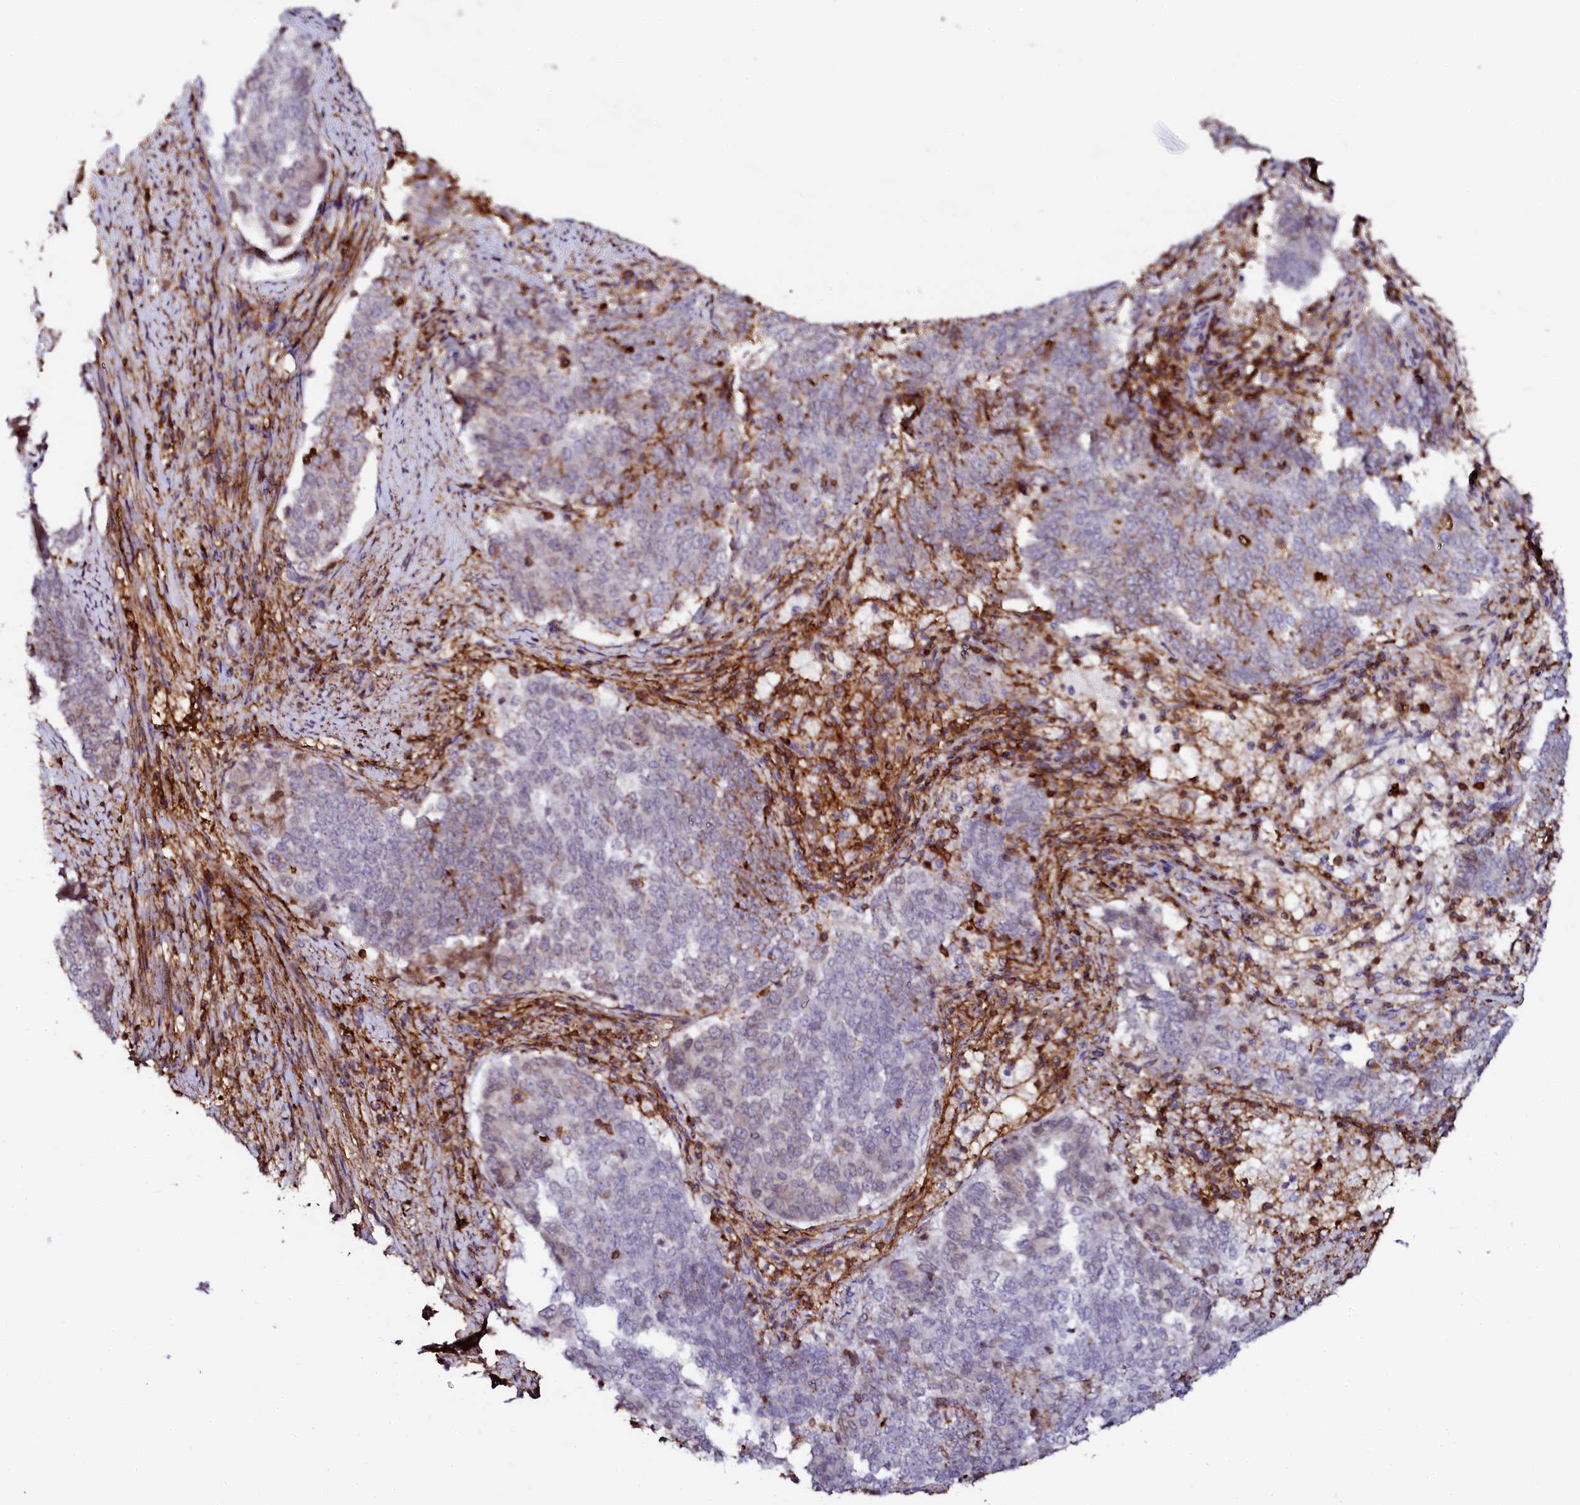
{"staining": {"intensity": "weak", "quantity": "<25%", "location": "cytoplasmic/membranous"}, "tissue": "endometrial cancer", "cell_type": "Tumor cells", "image_type": "cancer", "snomed": [{"axis": "morphology", "description": "Adenocarcinoma, NOS"}, {"axis": "topography", "description": "Endometrium"}], "caption": "This is an immunohistochemistry (IHC) photomicrograph of endometrial cancer. There is no staining in tumor cells.", "gene": "AAAS", "patient": {"sex": "female", "age": 80}}